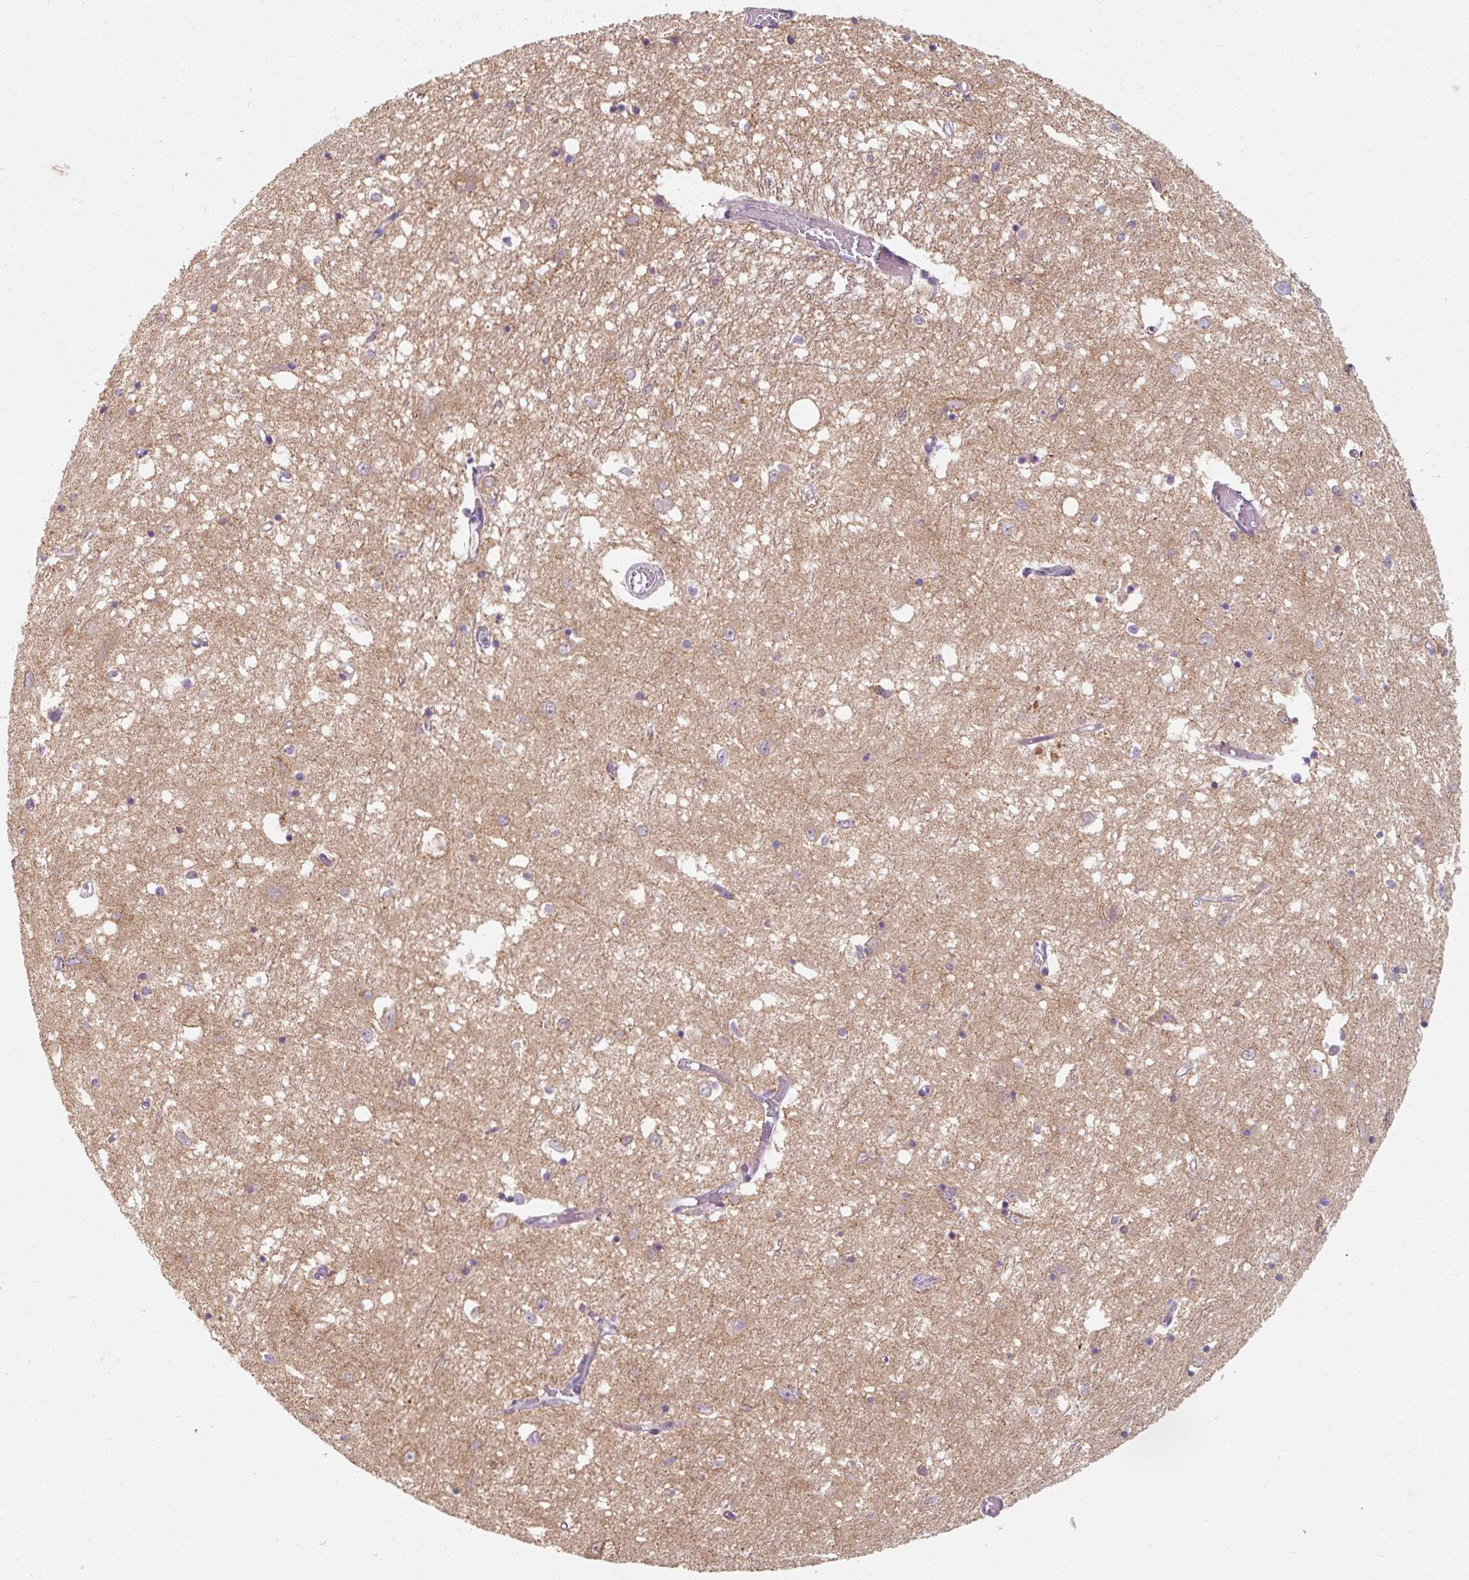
{"staining": {"intensity": "negative", "quantity": "none", "location": "none"}, "tissue": "caudate", "cell_type": "Glial cells", "image_type": "normal", "snomed": [{"axis": "morphology", "description": "Normal tissue, NOS"}, {"axis": "topography", "description": "Lateral ventricle wall"}], "caption": "High power microscopy histopathology image of an immunohistochemistry (IHC) histopathology image of benign caudate, revealing no significant positivity in glial cells.", "gene": "TSEN54", "patient": {"sex": "male", "age": 70}}